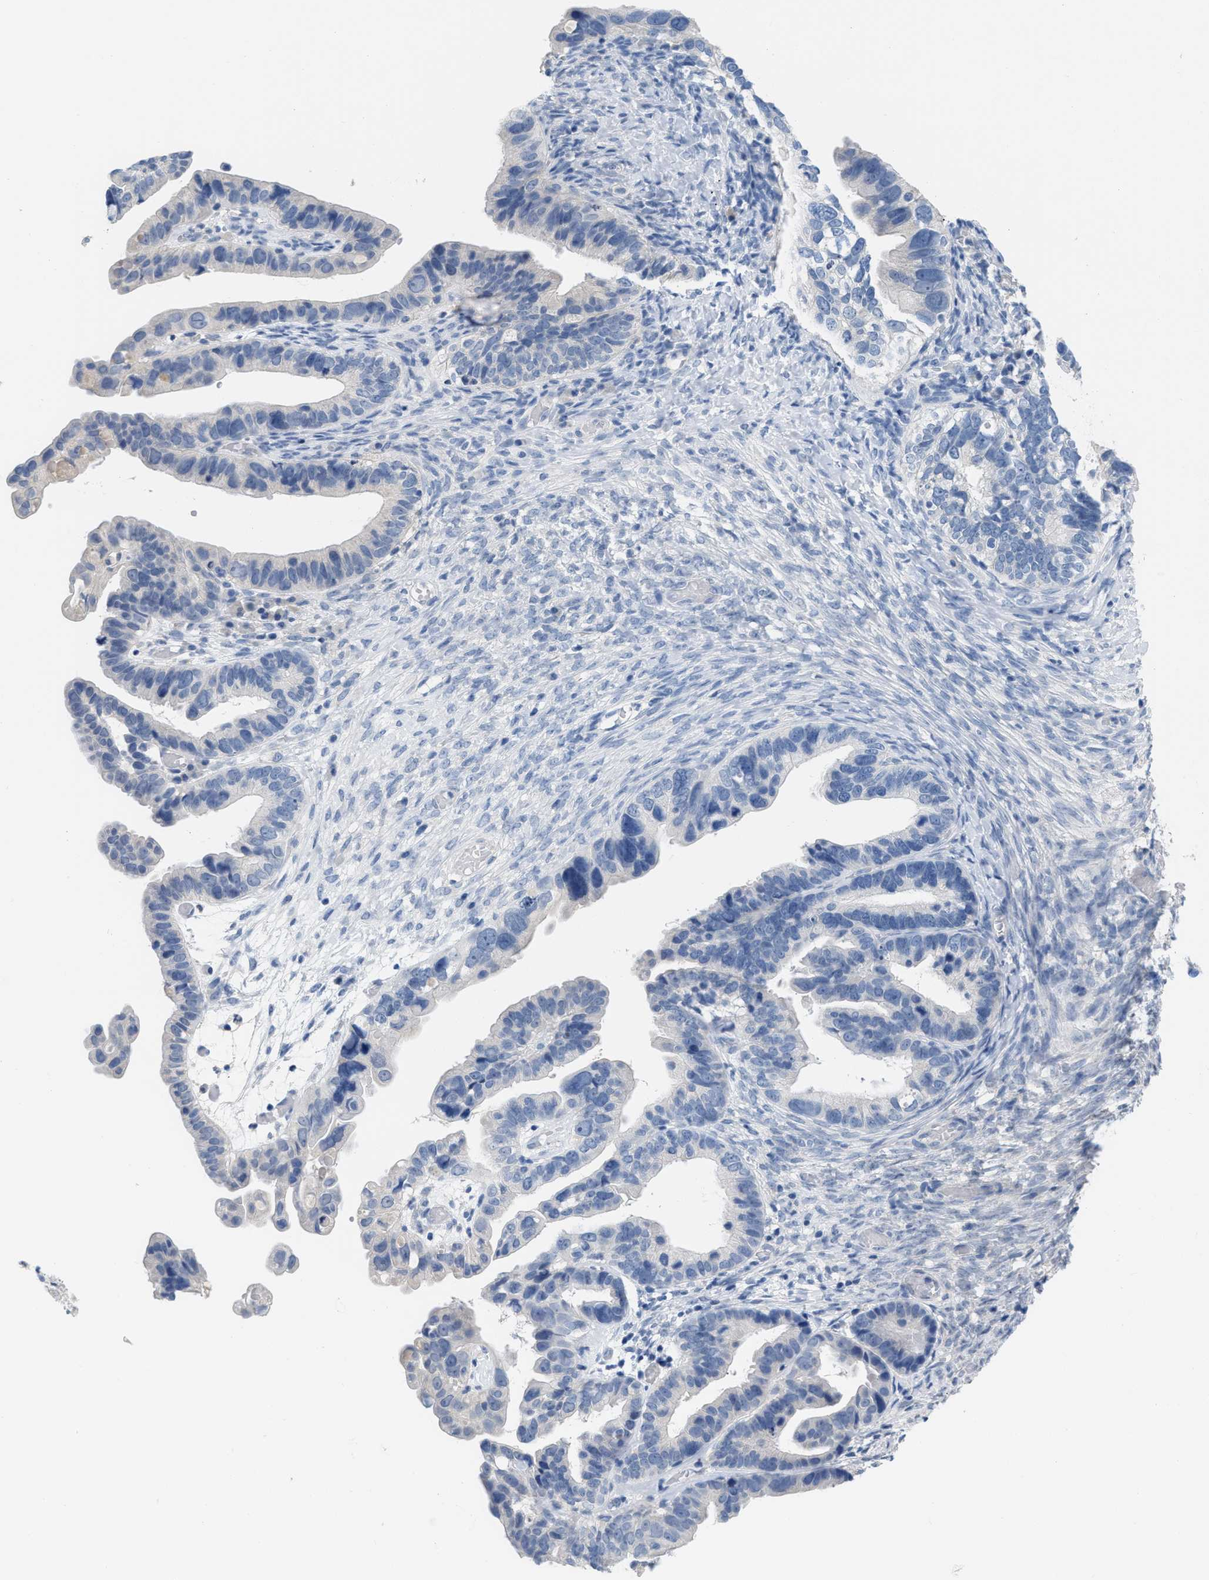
{"staining": {"intensity": "negative", "quantity": "none", "location": "none"}, "tissue": "ovarian cancer", "cell_type": "Tumor cells", "image_type": "cancer", "snomed": [{"axis": "morphology", "description": "Cystadenocarcinoma, serous, NOS"}, {"axis": "topography", "description": "Ovary"}], "caption": "The immunohistochemistry image has no significant expression in tumor cells of ovarian serous cystadenocarcinoma tissue.", "gene": "PYY", "patient": {"sex": "female", "age": 56}}